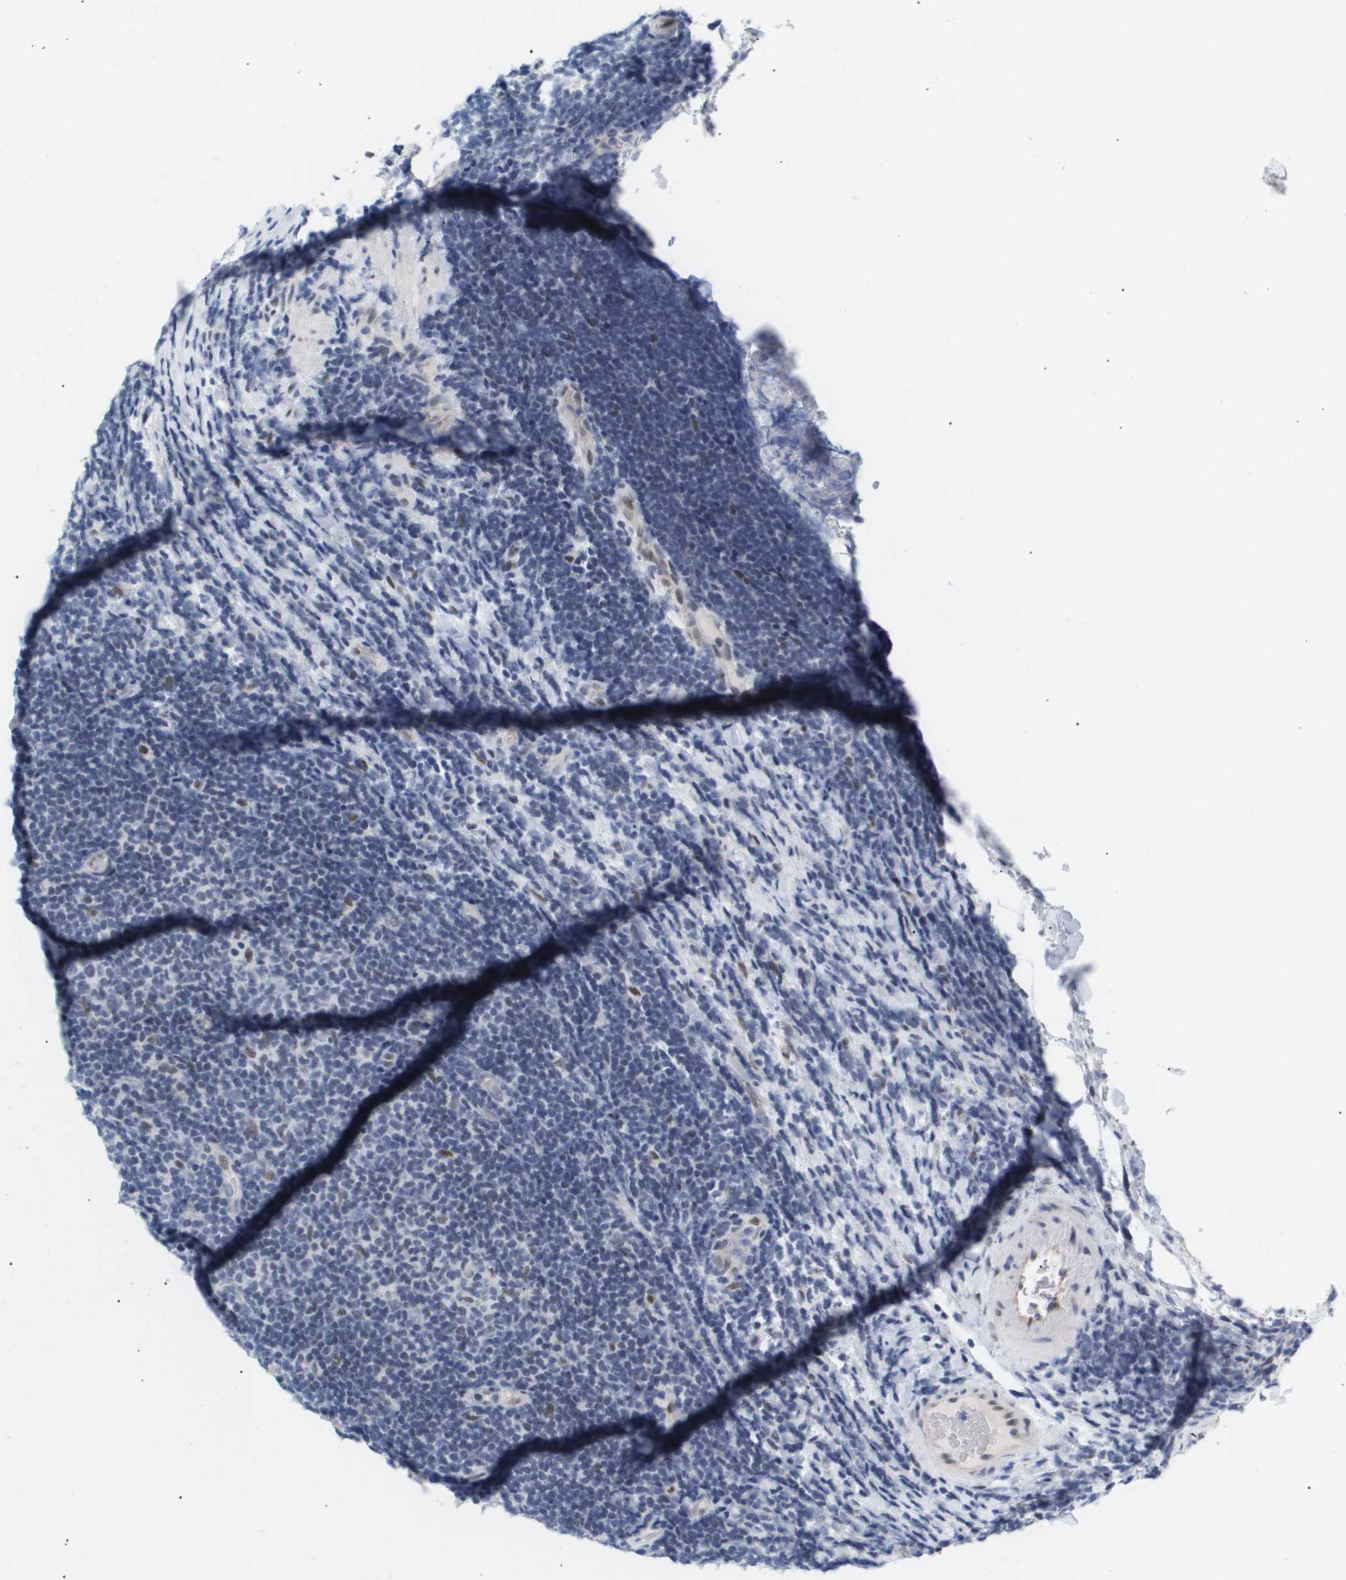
{"staining": {"intensity": "negative", "quantity": "none", "location": "none"}, "tissue": "lymphoma", "cell_type": "Tumor cells", "image_type": "cancer", "snomed": [{"axis": "morphology", "description": "Malignant lymphoma, non-Hodgkin's type, Low grade"}, {"axis": "topography", "description": "Lymph node"}], "caption": "A high-resolution micrograph shows immunohistochemistry staining of lymphoma, which shows no significant expression in tumor cells. (Brightfield microscopy of DAB immunohistochemistry (IHC) at high magnification).", "gene": "PPARD", "patient": {"sex": "male", "age": 83}}